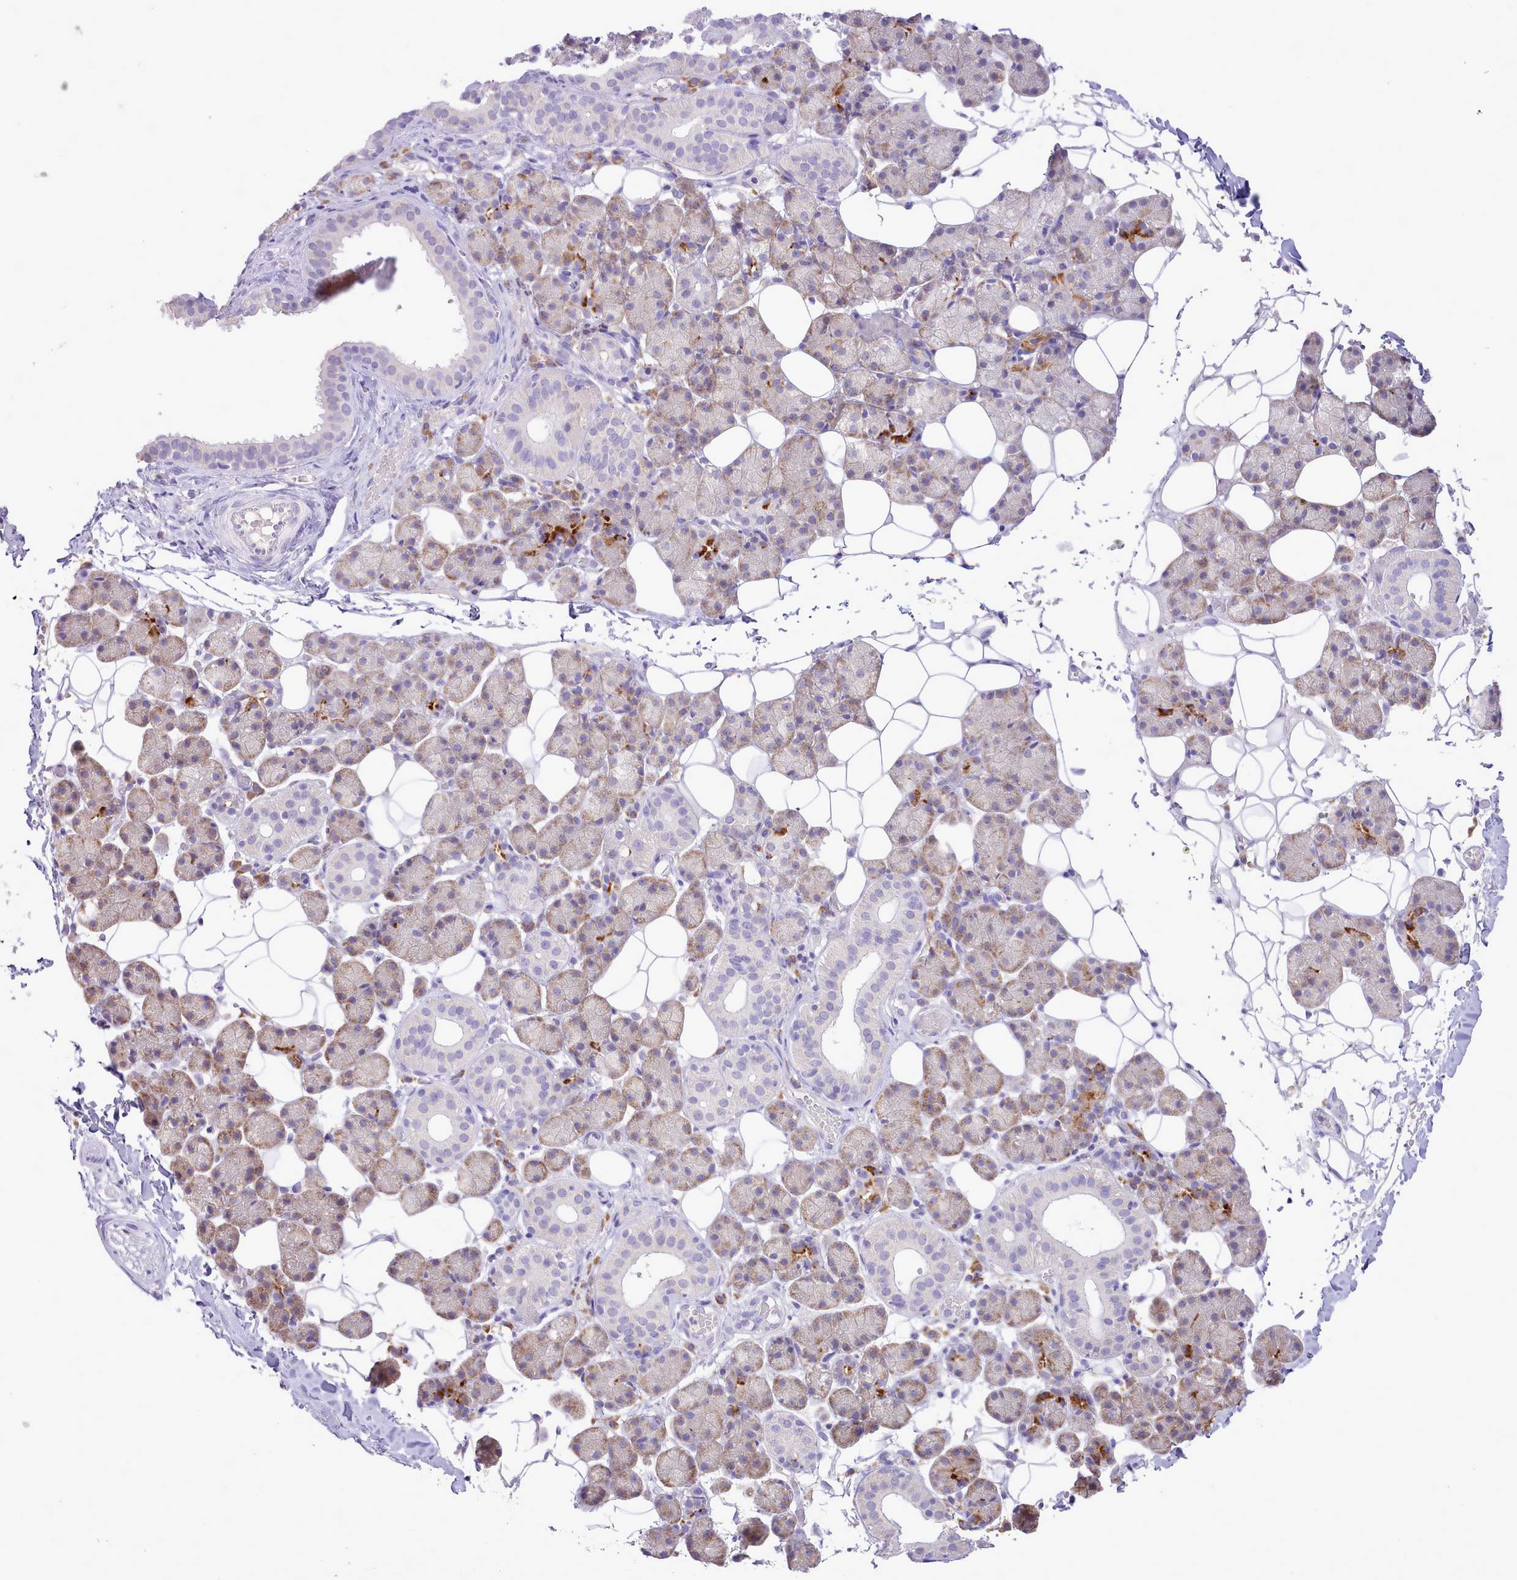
{"staining": {"intensity": "weak", "quantity": "25%-75%", "location": "cytoplasmic/membranous"}, "tissue": "salivary gland", "cell_type": "Glandular cells", "image_type": "normal", "snomed": [{"axis": "morphology", "description": "Normal tissue, NOS"}, {"axis": "topography", "description": "Salivary gland"}], "caption": "DAB (3,3'-diaminobenzidine) immunohistochemical staining of benign salivary gland exhibits weak cytoplasmic/membranous protein positivity in about 25%-75% of glandular cells.", "gene": "CCL1", "patient": {"sex": "female", "age": 33}}